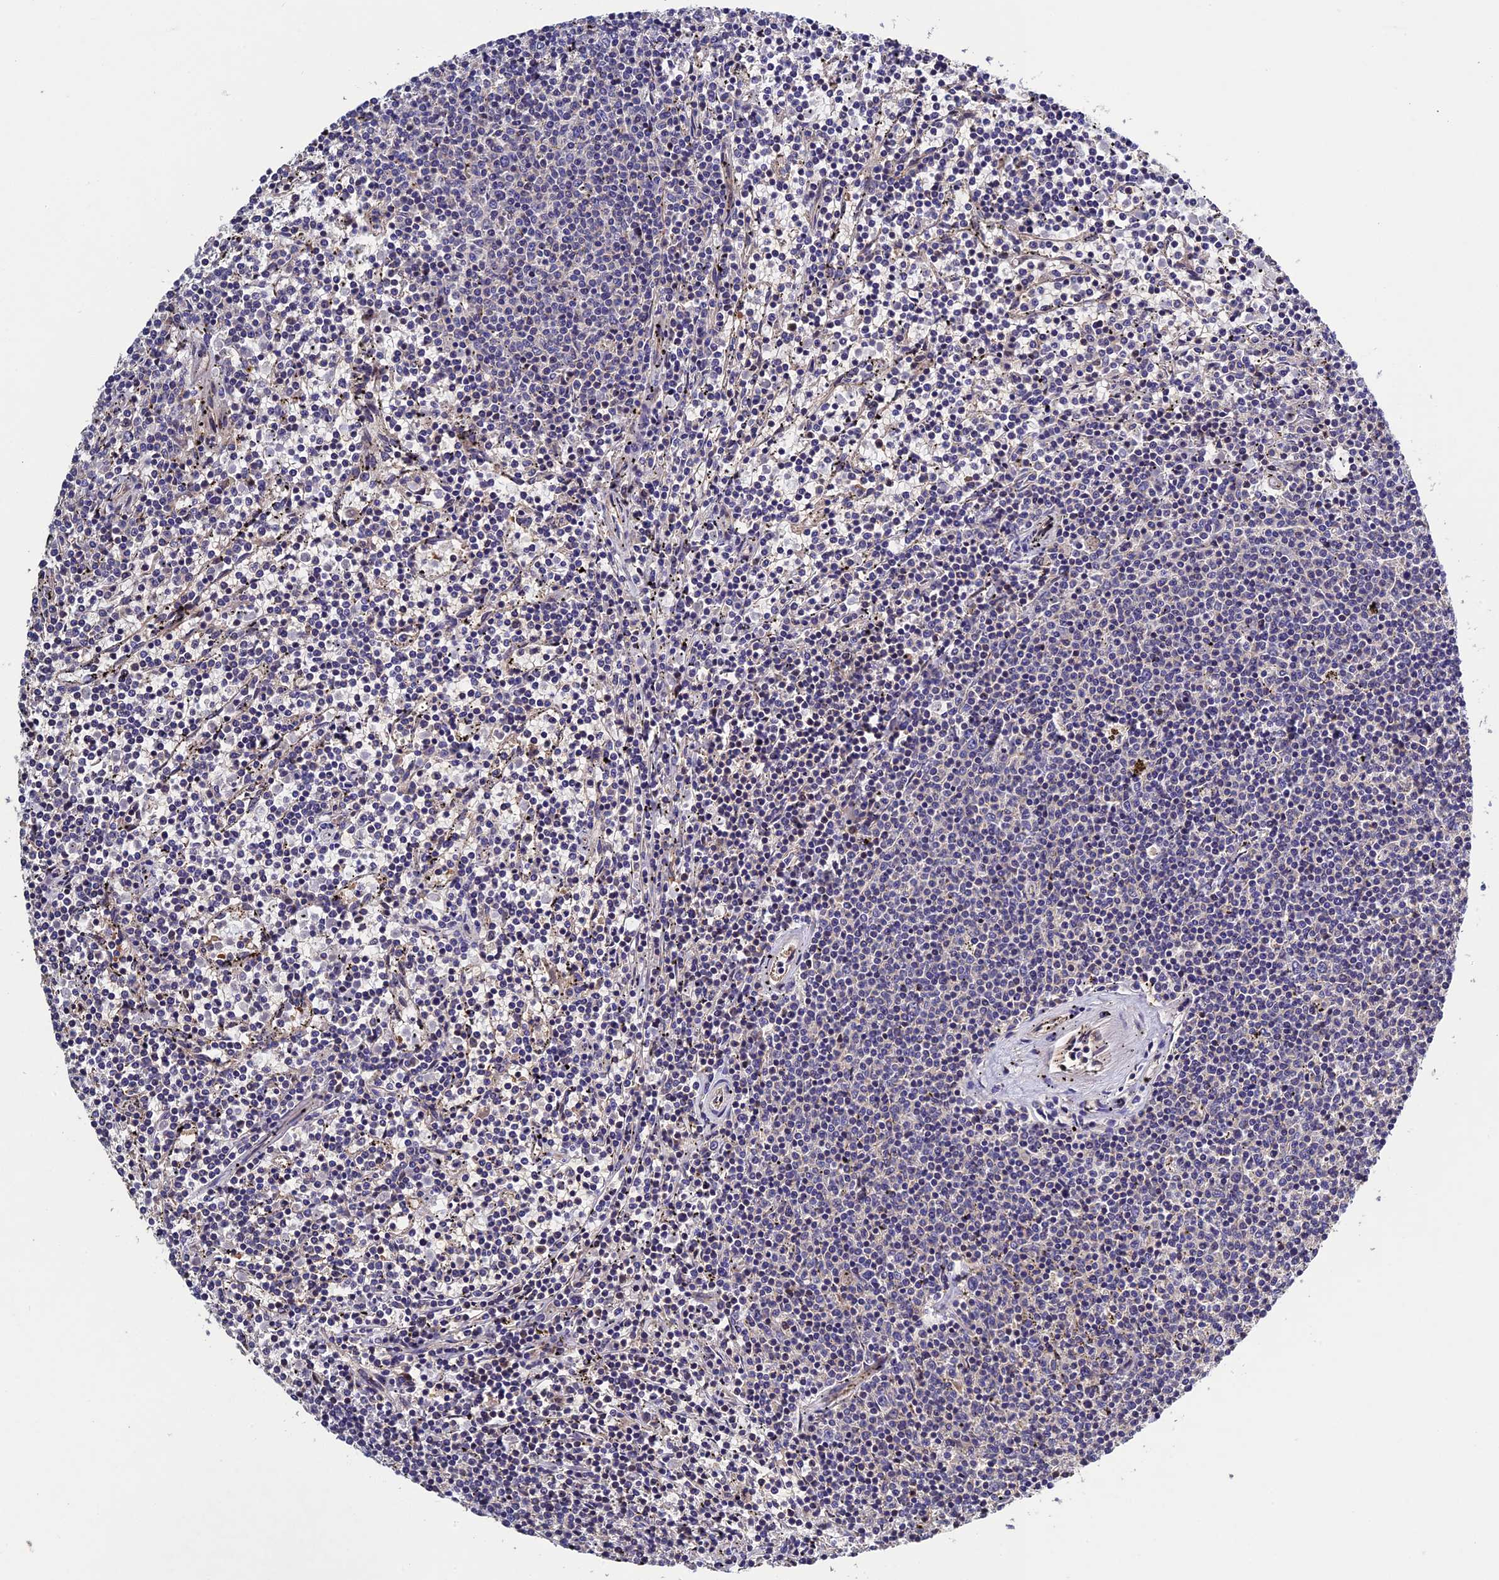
{"staining": {"intensity": "negative", "quantity": "none", "location": "none"}, "tissue": "lymphoma", "cell_type": "Tumor cells", "image_type": "cancer", "snomed": [{"axis": "morphology", "description": "Malignant lymphoma, non-Hodgkin's type, Low grade"}, {"axis": "topography", "description": "Spleen"}], "caption": "High magnification brightfield microscopy of low-grade malignant lymphoma, non-Hodgkin's type stained with DAB (3,3'-diaminobenzidine) (brown) and counterstained with hematoxylin (blue): tumor cells show no significant expression.", "gene": "RNF17", "patient": {"sex": "female", "age": 50}}